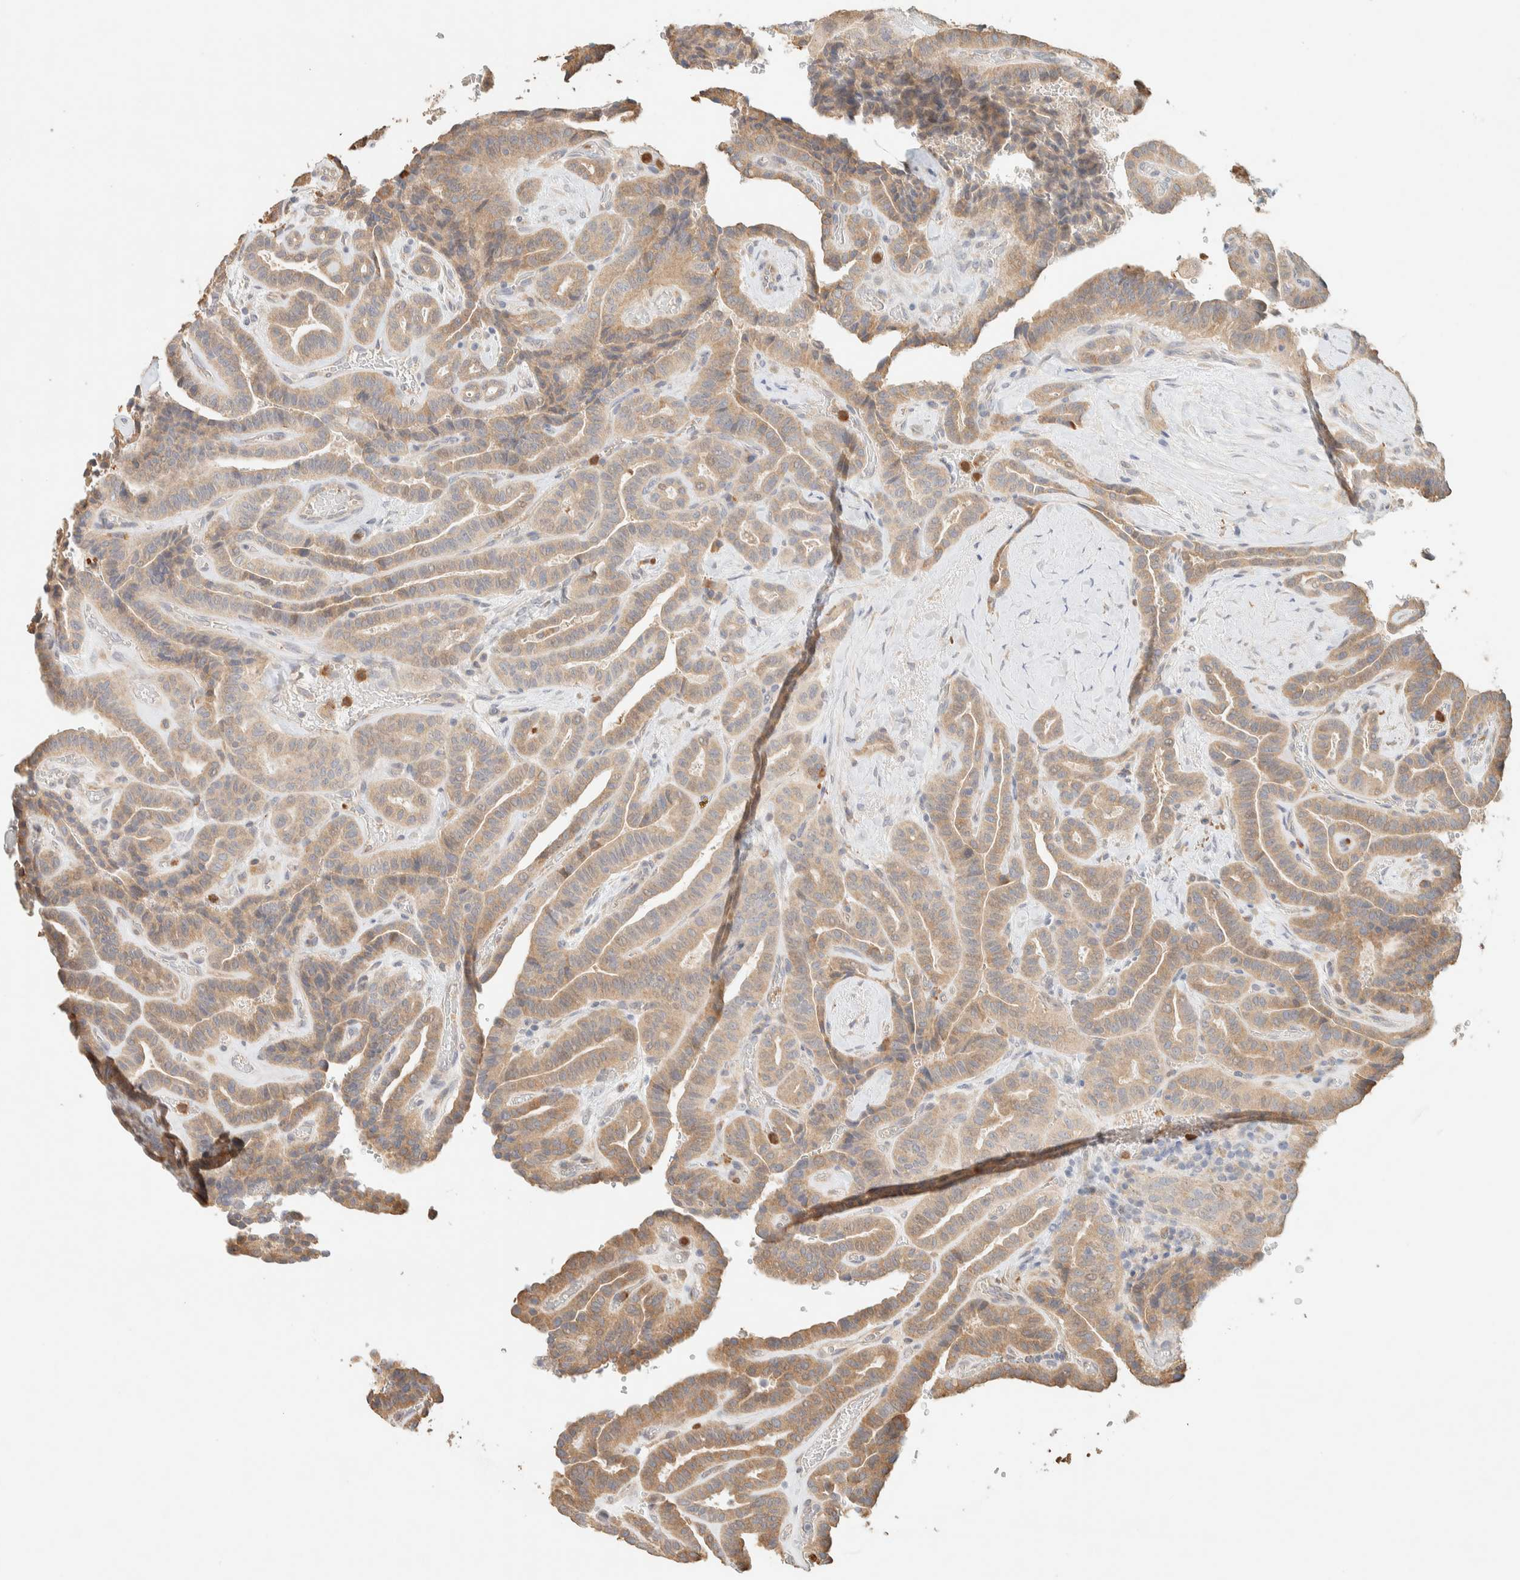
{"staining": {"intensity": "moderate", "quantity": ">75%", "location": "cytoplasmic/membranous"}, "tissue": "thyroid cancer", "cell_type": "Tumor cells", "image_type": "cancer", "snomed": [{"axis": "morphology", "description": "Papillary adenocarcinoma, NOS"}, {"axis": "topography", "description": "Thyroid gland"}], "caption": "Immunohistochemical staining of thyroid papillary adenocarcinoma reveals medium levels of moderate cytoplasmic/membranous protein positivity in approximately >75% of tumor cells.", "gene": "TTC3", "patient": {"sex": "male", "age": 77}}